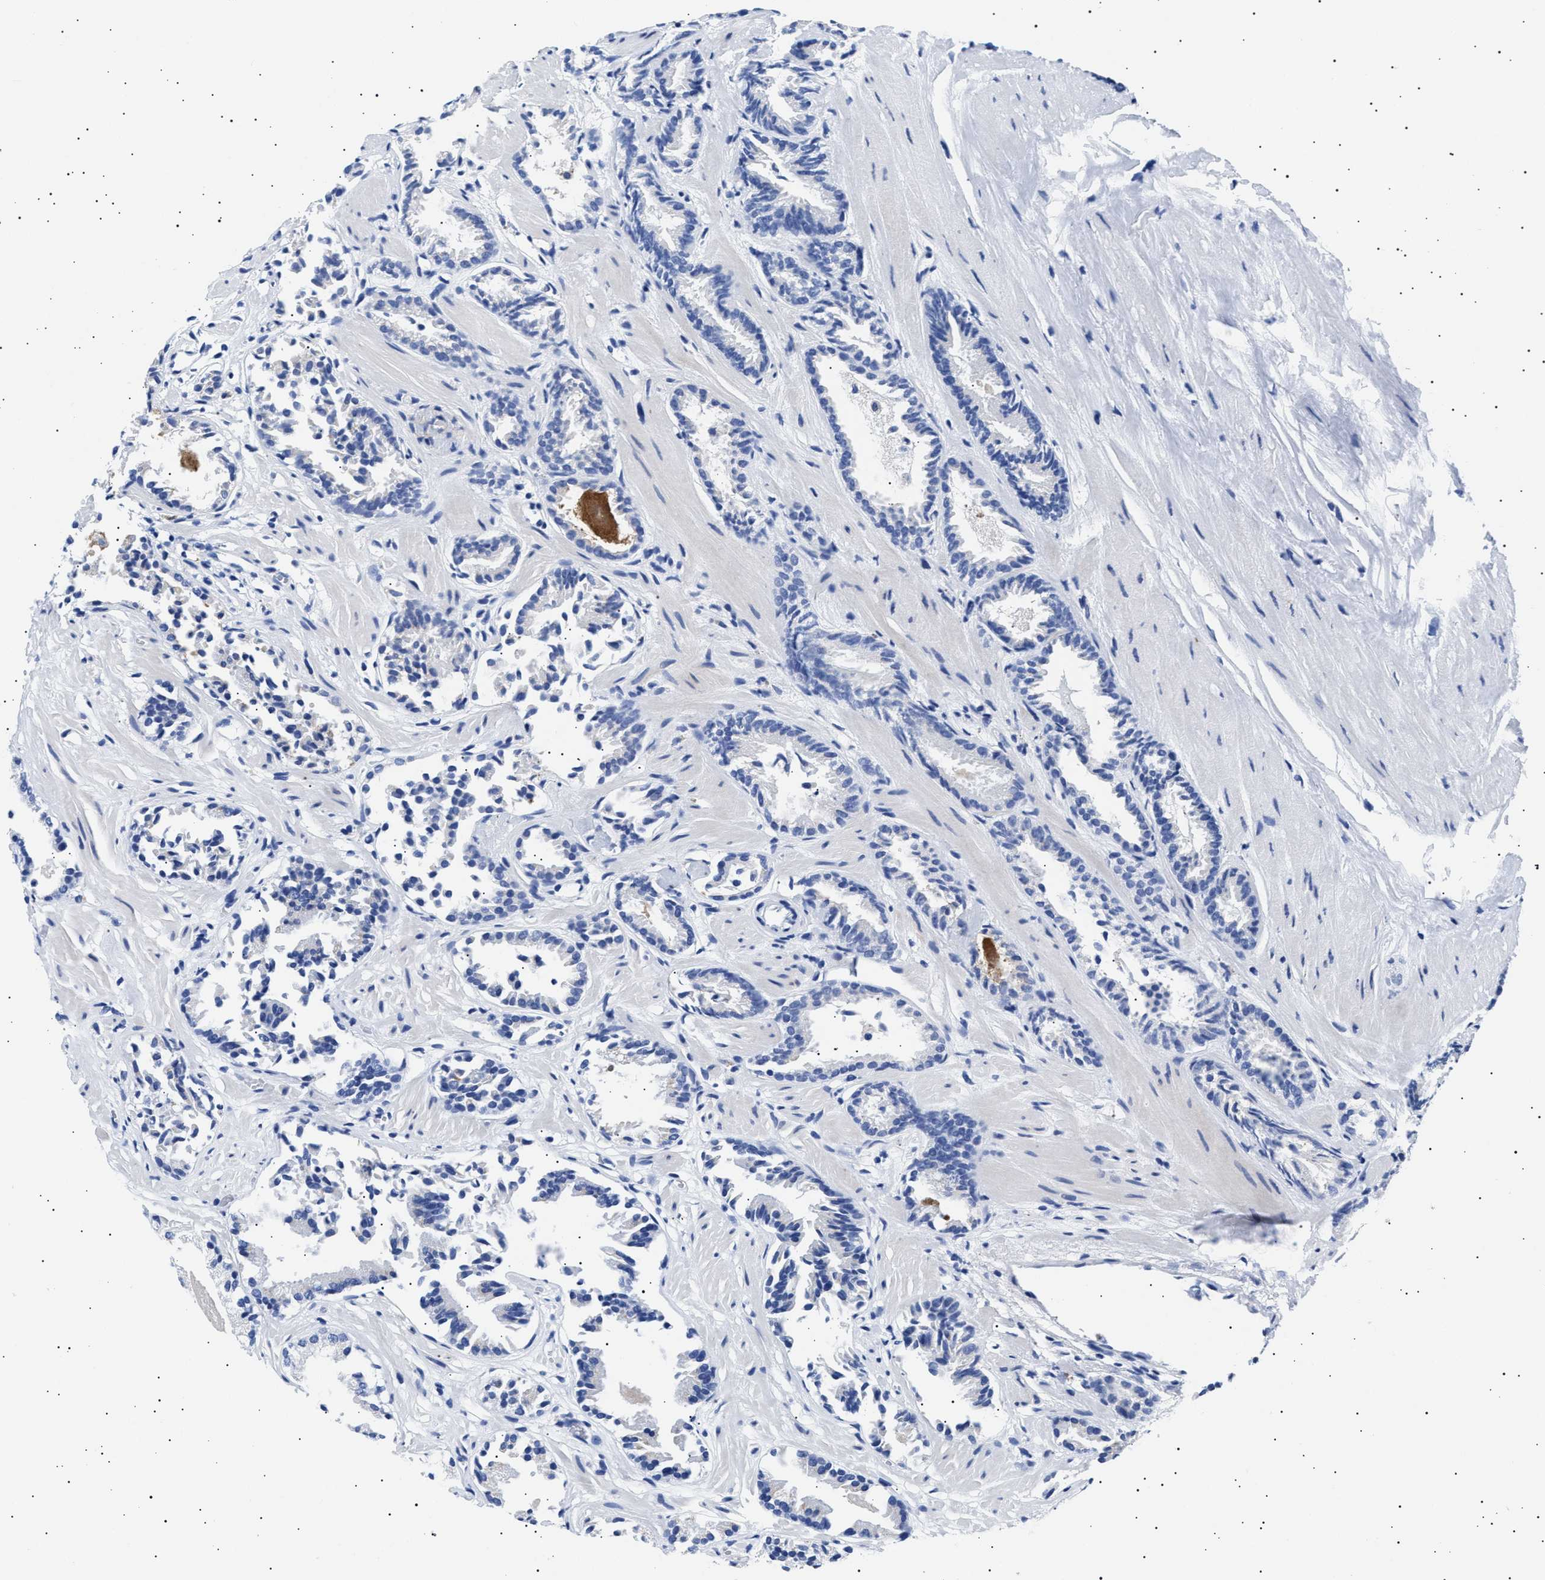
{"staining": {"intensity": "negative", "quantity": "none", "location": "none"}, "tissue": "prostate cancer", "cell_type": "Tumor cells", "image_type": "cancer", "snomed": [{"axis": "morphology", "description": "Adenocarcinoma, Low grade"}, {"axis": "topography", "description": "Prostate"}], "caption": "A photomicrograph of human prostate low-grade adenocarcinoma is negative for staining in tumor cells.", "gene": "HEMGN", "patient": {"sex": "male", "age": 51}}